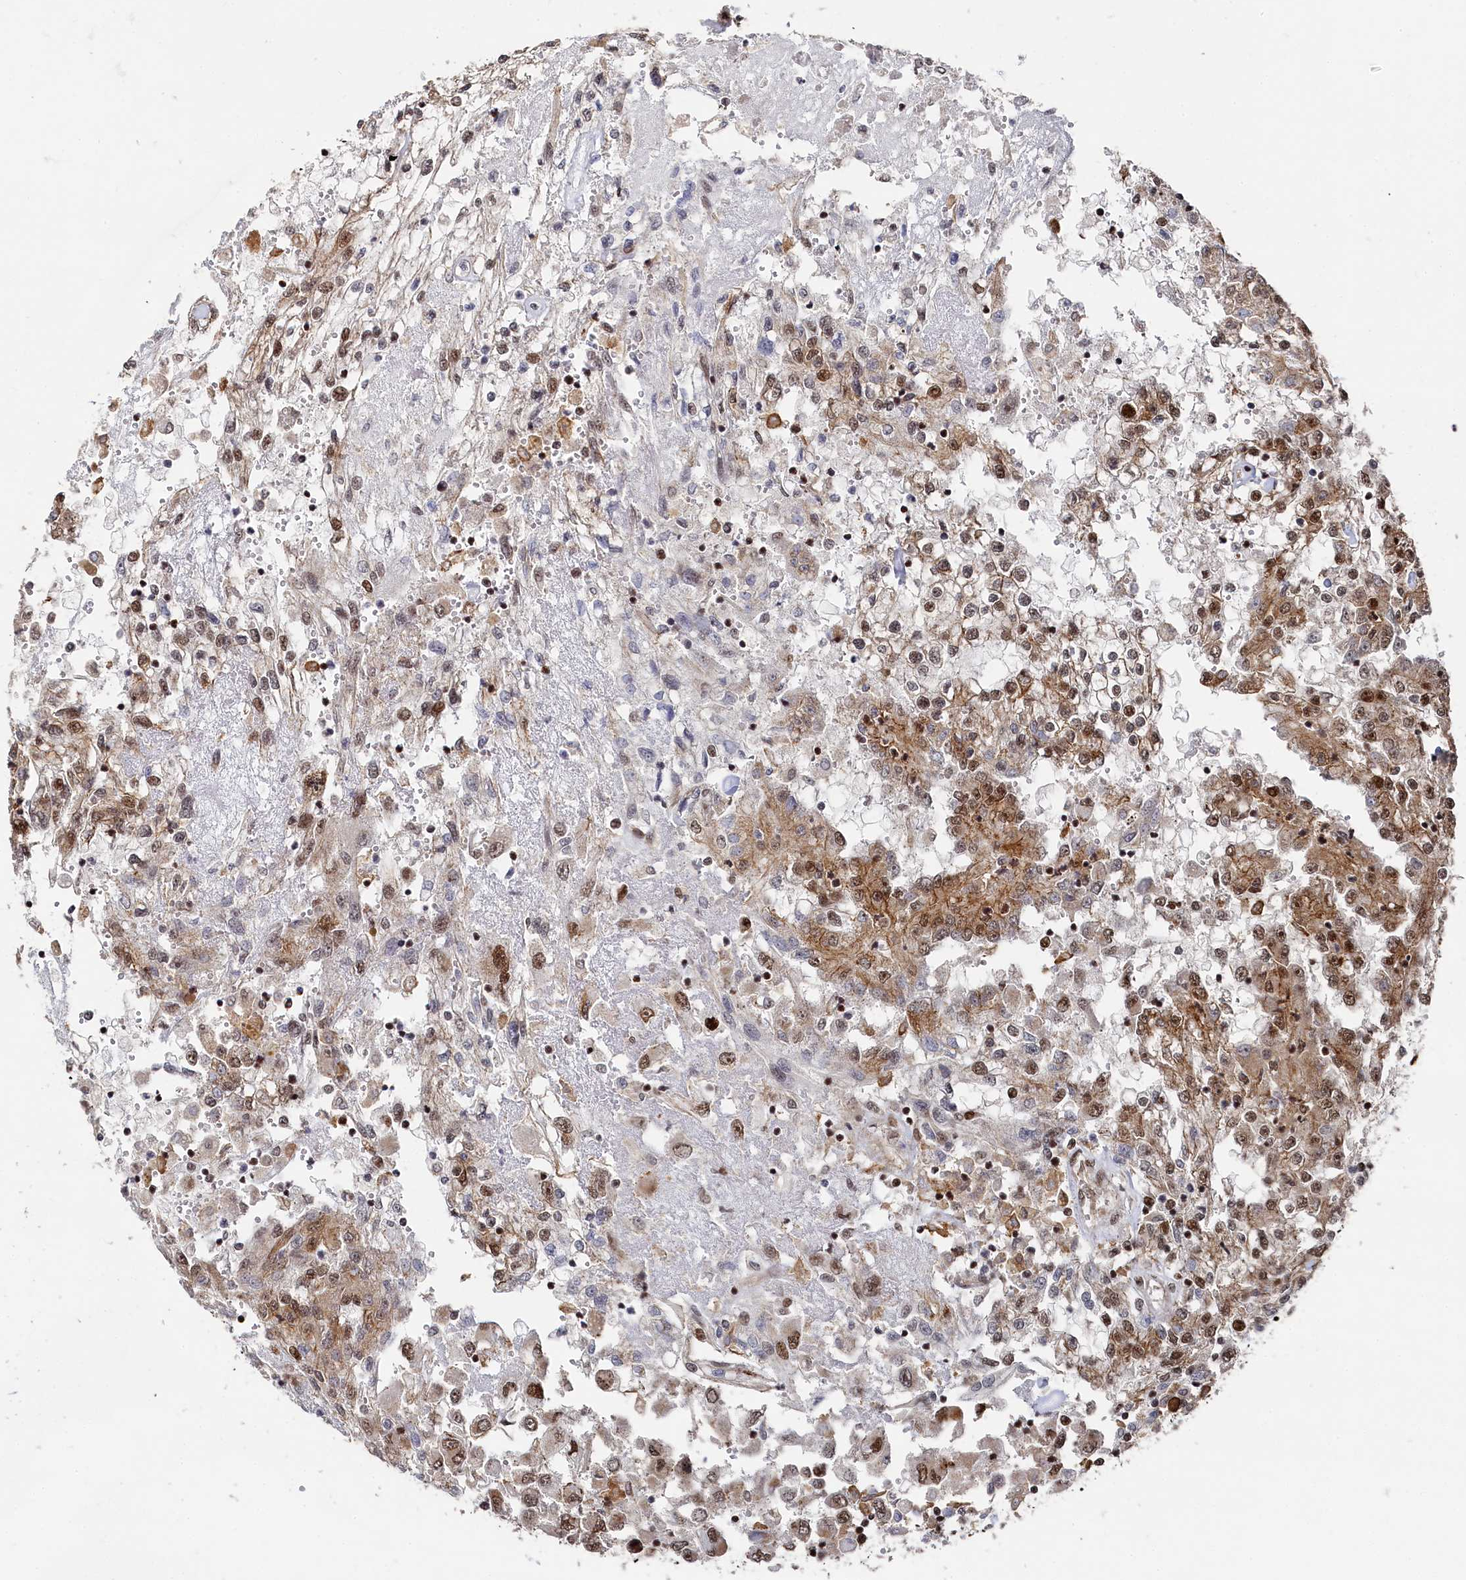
{"staining": {"intensity": "moderate", "quantity": ">75%", "location": "cytoplasmic/membranous,nuclear"}, "tissue": "renal cancer", "cell_type": "Tumor cells", "image_type": "cancer", "snomed": [{"axis": "morphology", "description": "Adenocarcinoma, NOS"}, {"axis": "topography", "description": "Kidney"}], "caption": "Immunohistochemistry (DAB (3,3'-diaminobenzidine)) staining of human renal cancer (adenocarcinoma) demonstrates moderate cytoplasmic/membranous and nuclear protein expression in about >75% of tumor cells.", "gene": "BUB3", "patient": {"sex": "female", "age": 52}}